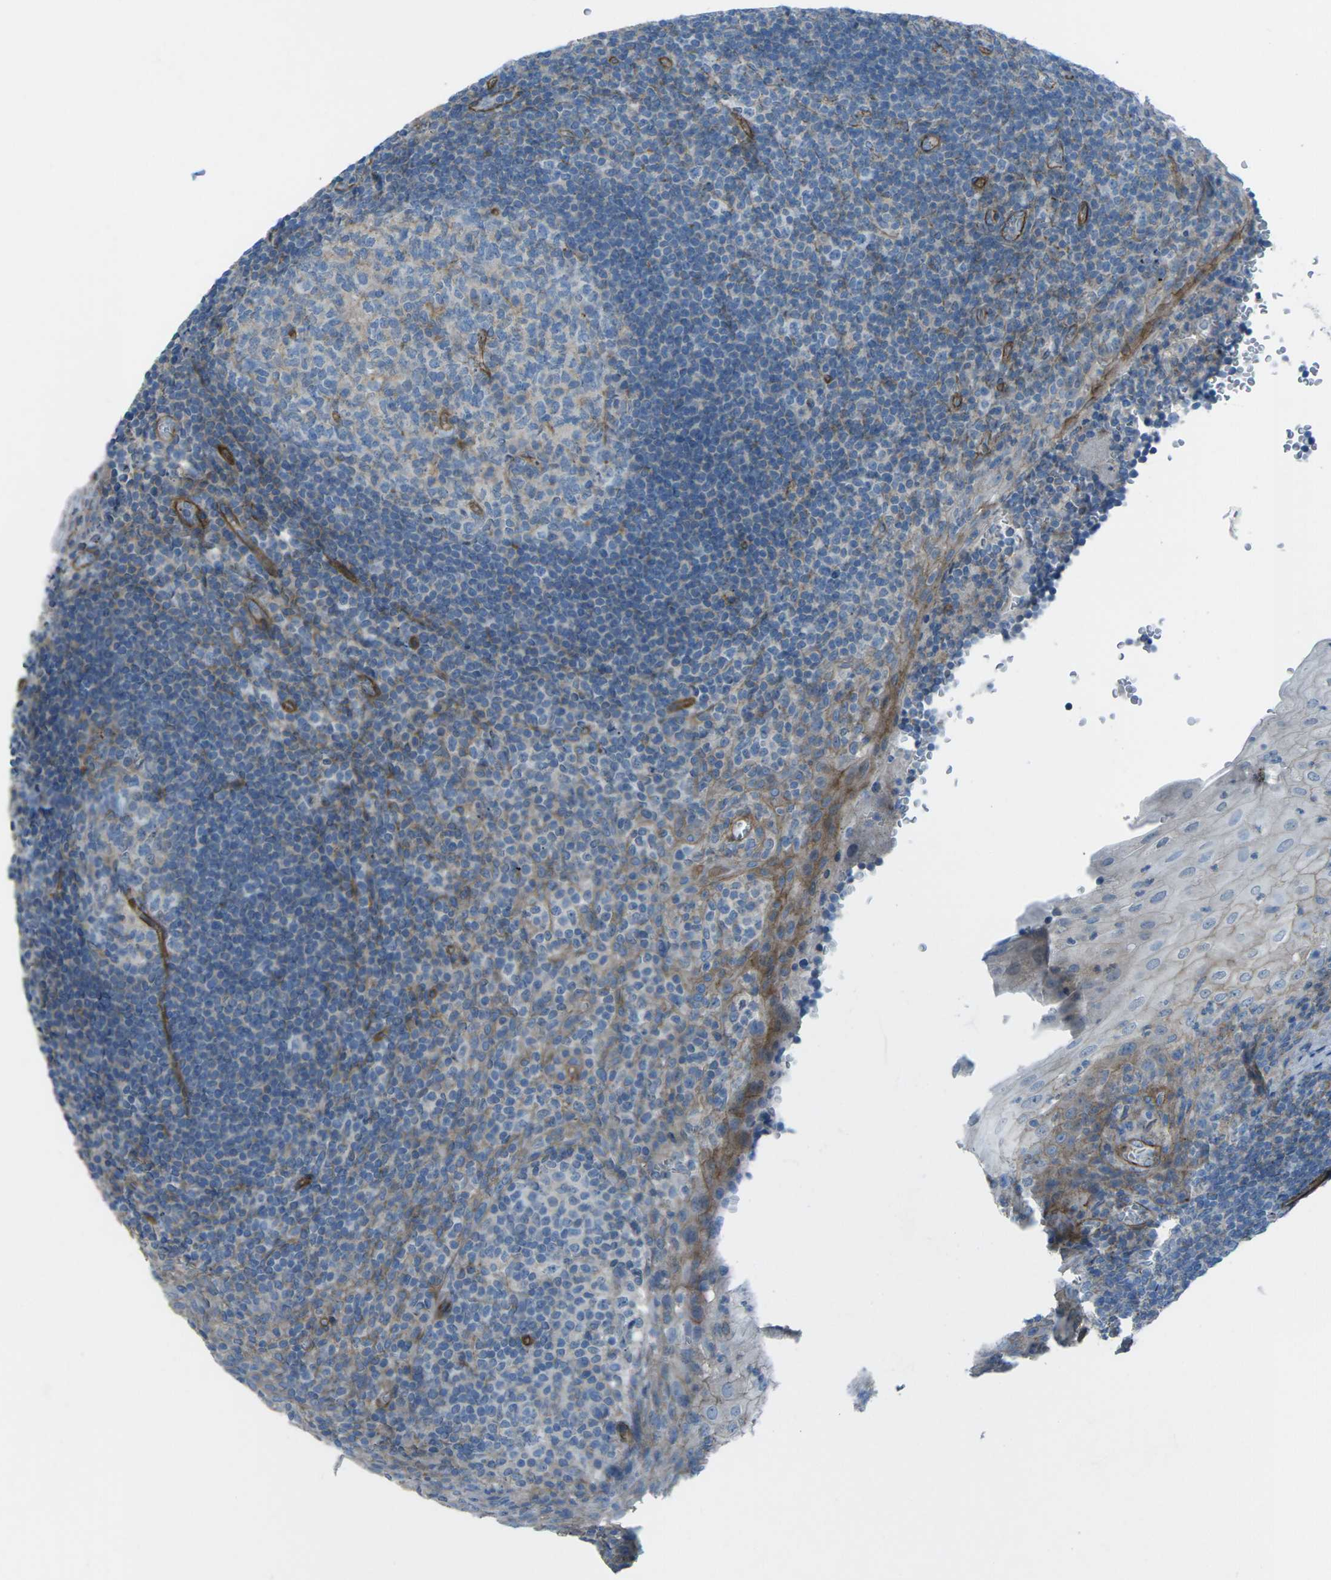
{"staining": {"intensity": "weak", "quantity": "<25%", "location": "cytoplasmic/membranous"}, "tissue": "tonsil", "cell_type": "Germinal center cells", "image_type": "normal", "snomed": [{"axis": "morphology", "description": "Normal tissue, NOS"}, {"axis": "topography", "description": "Tonsil"}], "caption": "DAB (3,3'-diaminobenzidine) immunohistochemical staining of benign tonsil displays no significant staining in germinal center cells.", "gene": "UTRN", "patient": {"sex": "male", "age": 37}}